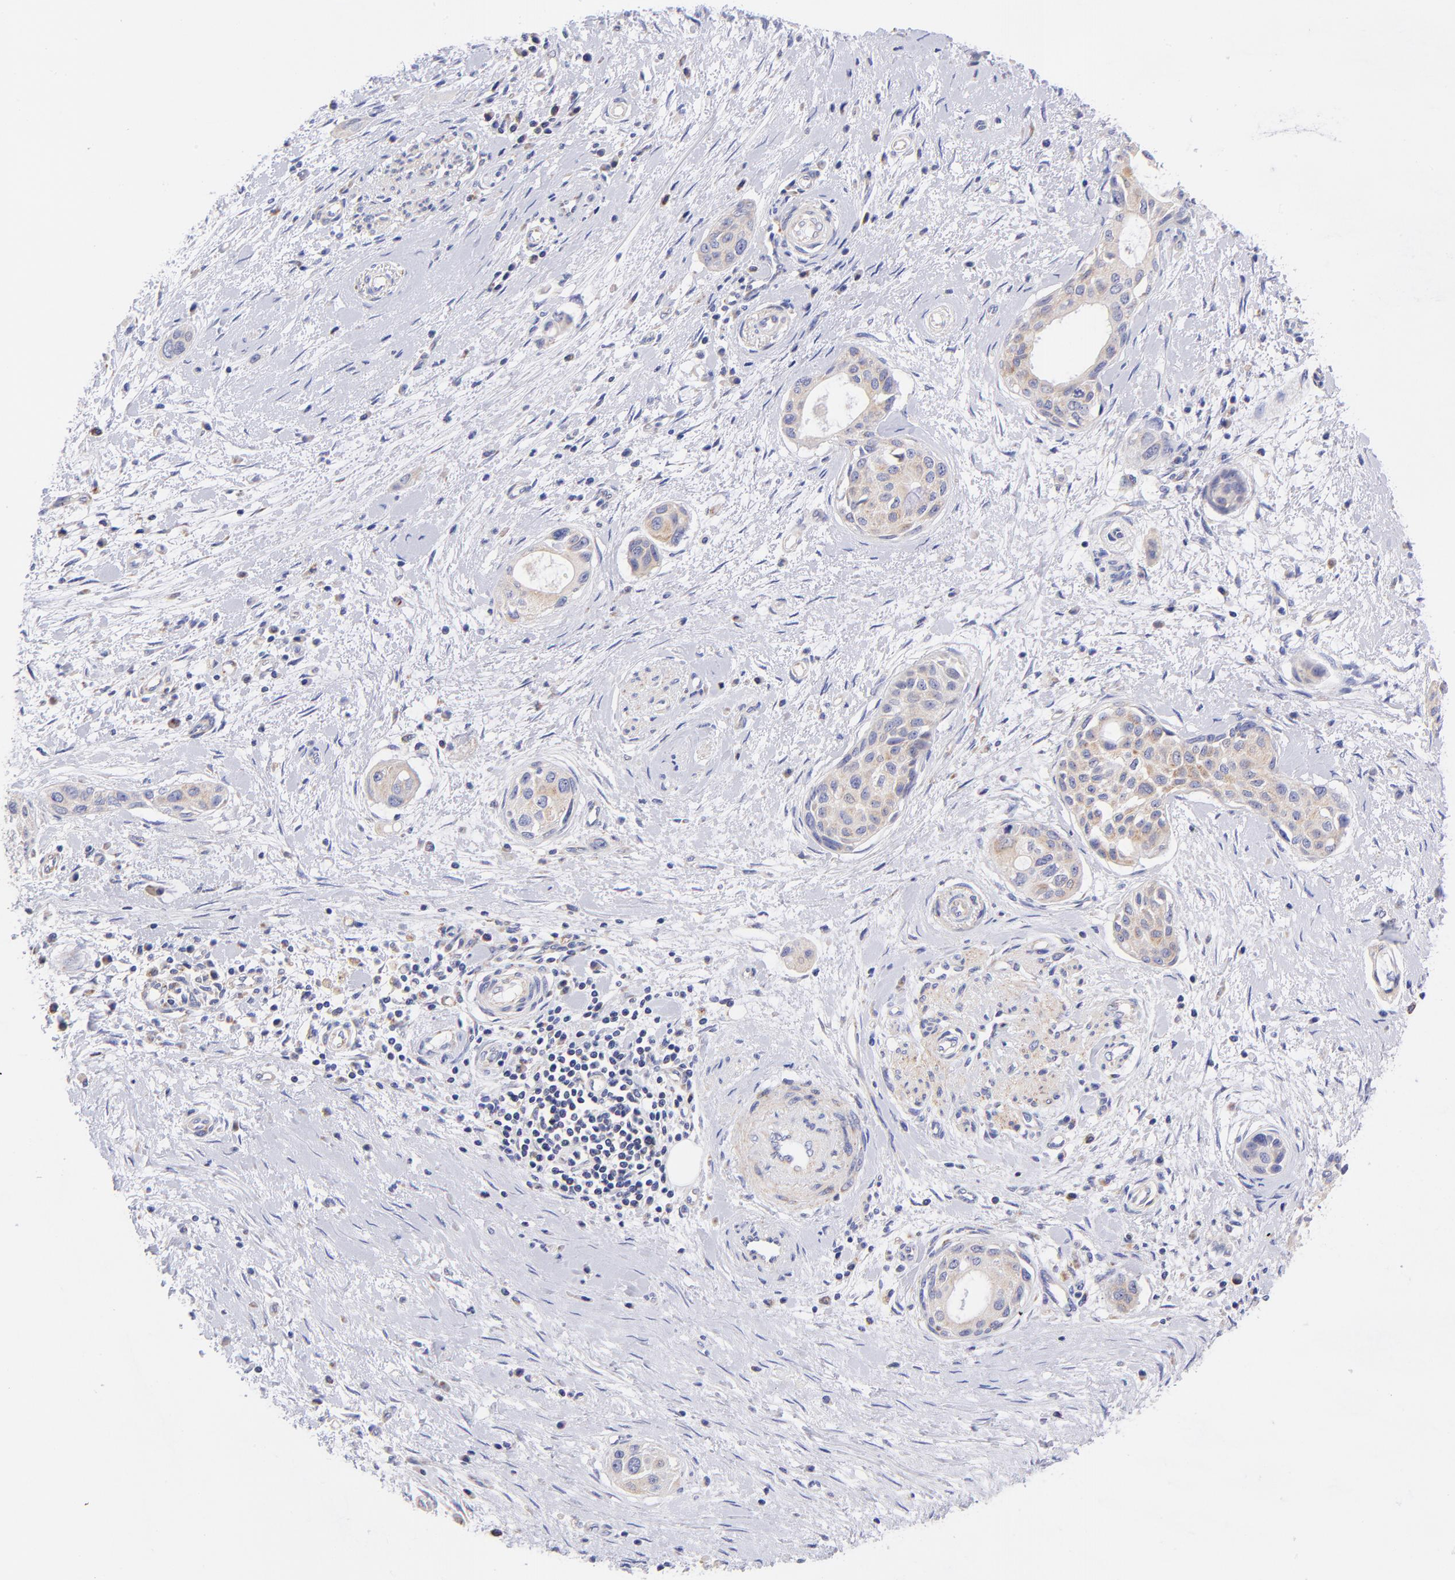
{"staining": {"intensity": "moderate", "quantity": "25%-75%", "location": "cytoplasmic/membranous"}, "tissue": "pancreatic cancer", "cell_type": "Tumor cells", "image_type": "cancer", "snomed": [{"axis": "morphology", "description": "Adenocarcinoma, NOS"}, {"axis": "topography", "description": "Pancreas"}], "caption": "Brown immunohistochemical staining in pancreatic cancer (adenocarcinoma) shows moderate cytoplasmic/membranous expression in about 25%-75% of tumor cells.", "gene": "NDUFB7", "patient": {"sex": "female", "age": 60}}